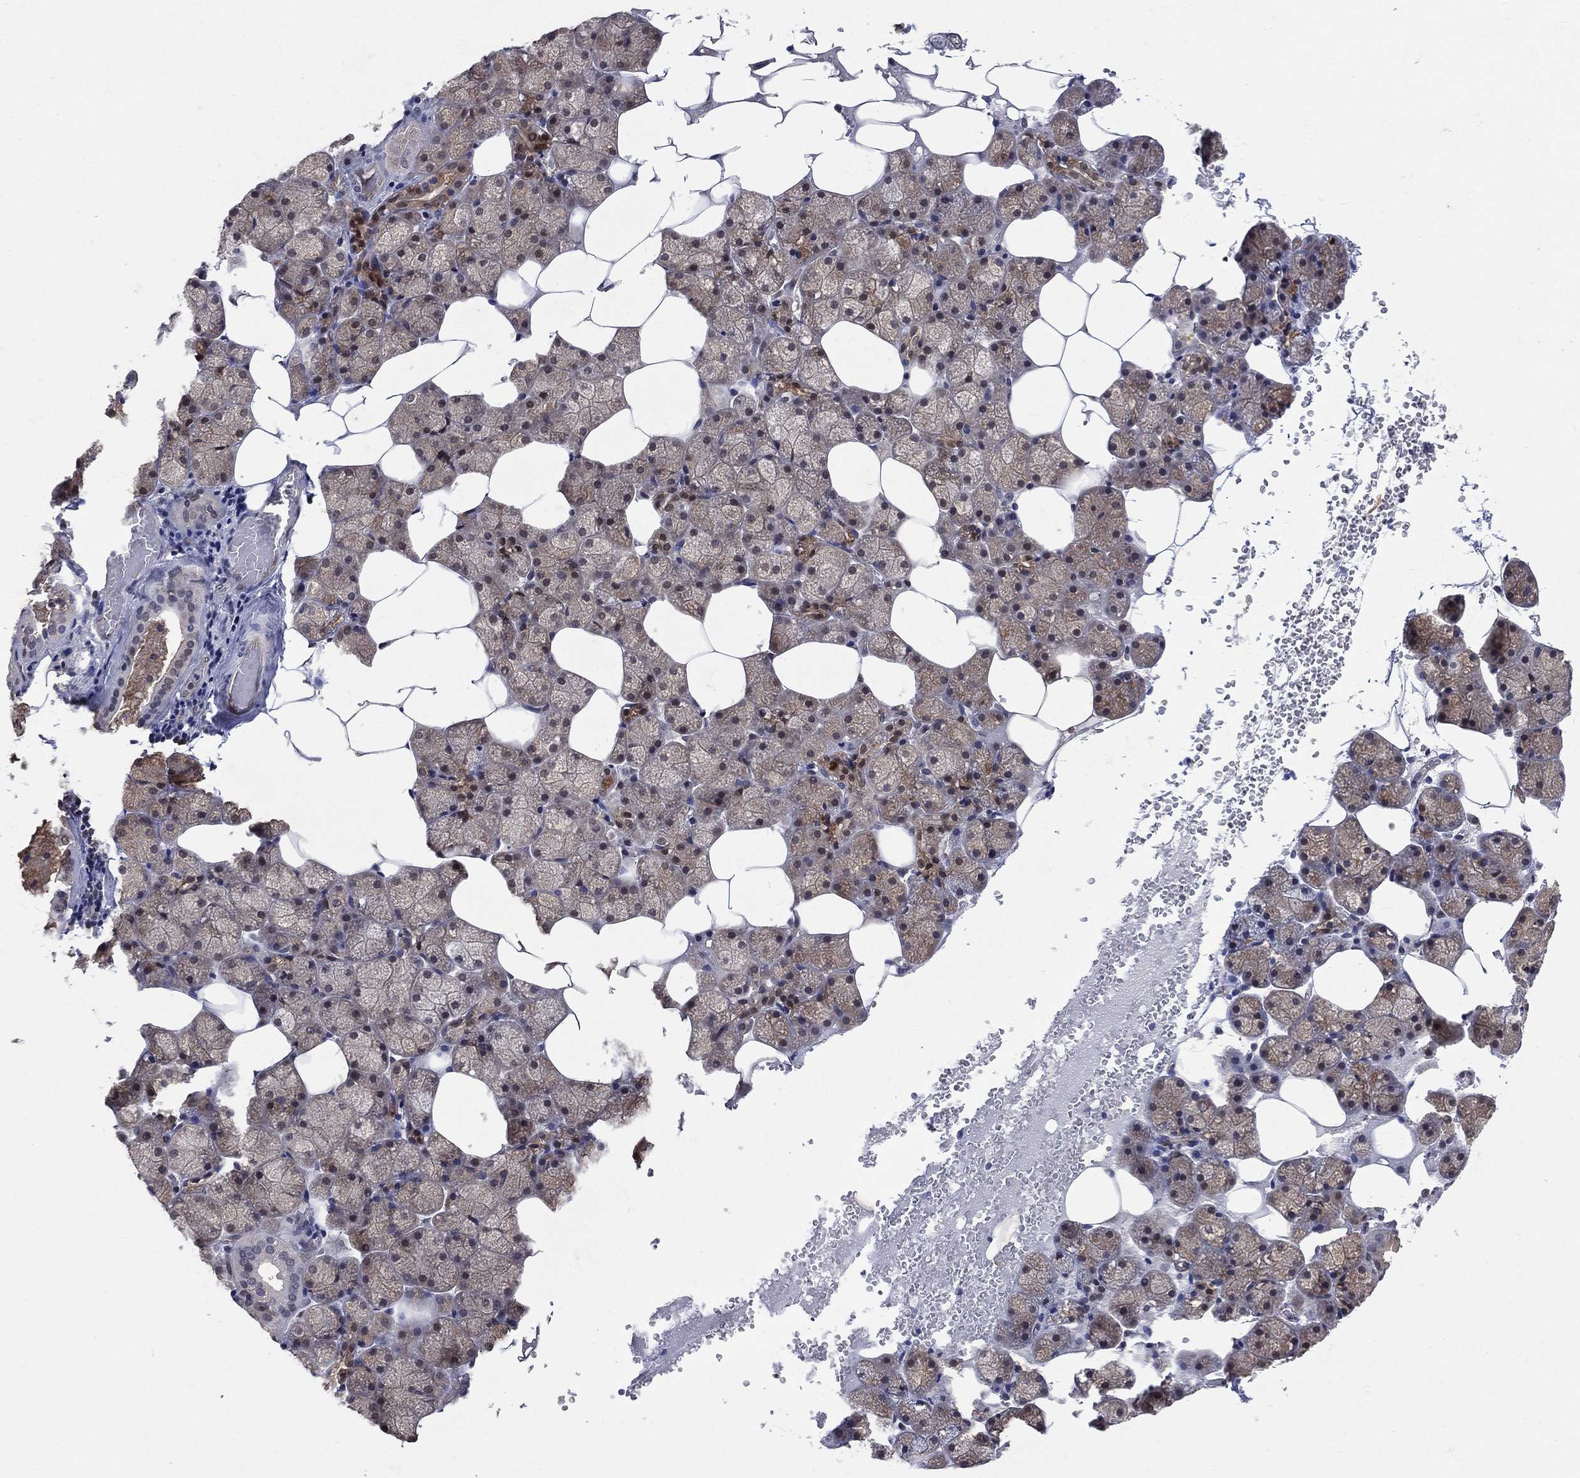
{"staining": {"intensity": "weak", "quantity": "25%-75%", "location": "cytoplasmic/membranous"}, "tissue": "salivary gland", "cell_type": "Glandular cells", "image_type": "normal", "snomed": [{"axis": "morphology", "description": "Normal tissue, NOS"}, {"axis": "topography", "description": "Salivary gland"}], "caption": "Immunohistochemistry histopathology image of normal human salivary gland stained for a protein (brown), which exhibits low levels of weak cytoplasmic/membranous positivity in about 25%-75% of glandular cells.", "gene": "GMPR2", "patient": {"sex": "male", "age": 38}}